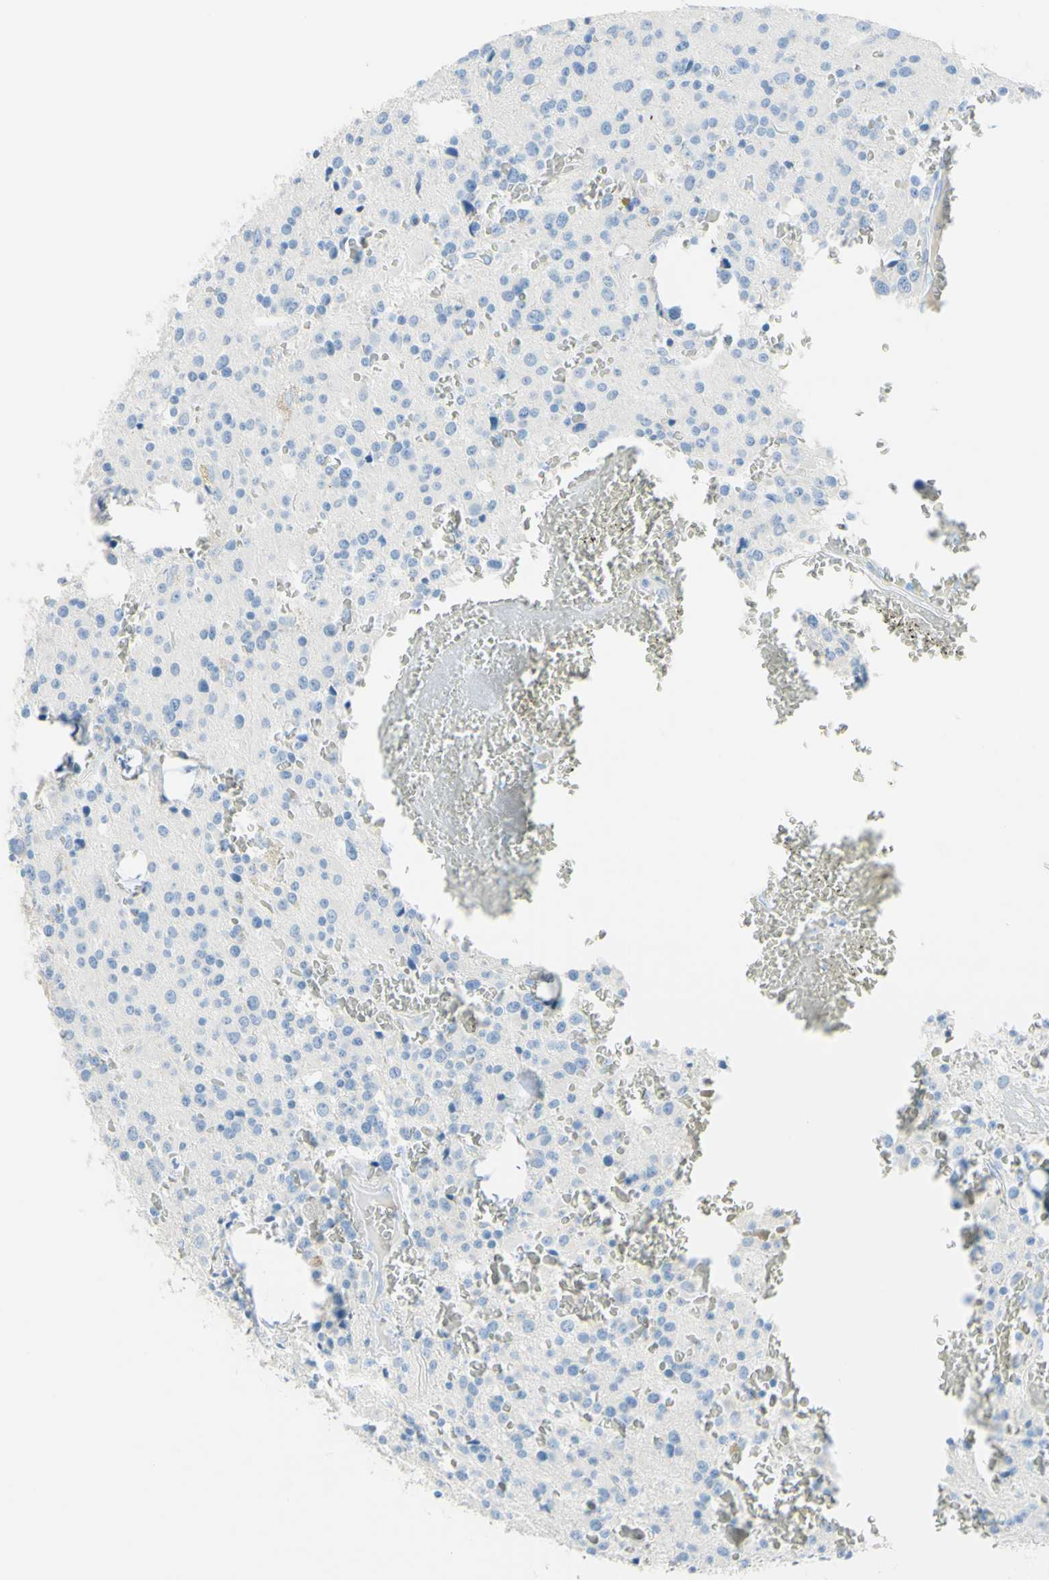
{"staining": {"intensity": "negative", "quantity": "none", "location": "none"}, "tissue": "glioma", "cell_type": "Tumor cells", "image_type": "cancer", "snomed": [{"axis": "morphology", "description": "Glioma, malignant, Low grade"}, {"axis": "topography", "description": "Brain"}], "caption": "Immunohistochemical staining of malignant glioma (low-grade) shows no significant staining in tumor cells.", "gene": "IL6ST", "patient": {"sex": "male", "age": 58}}